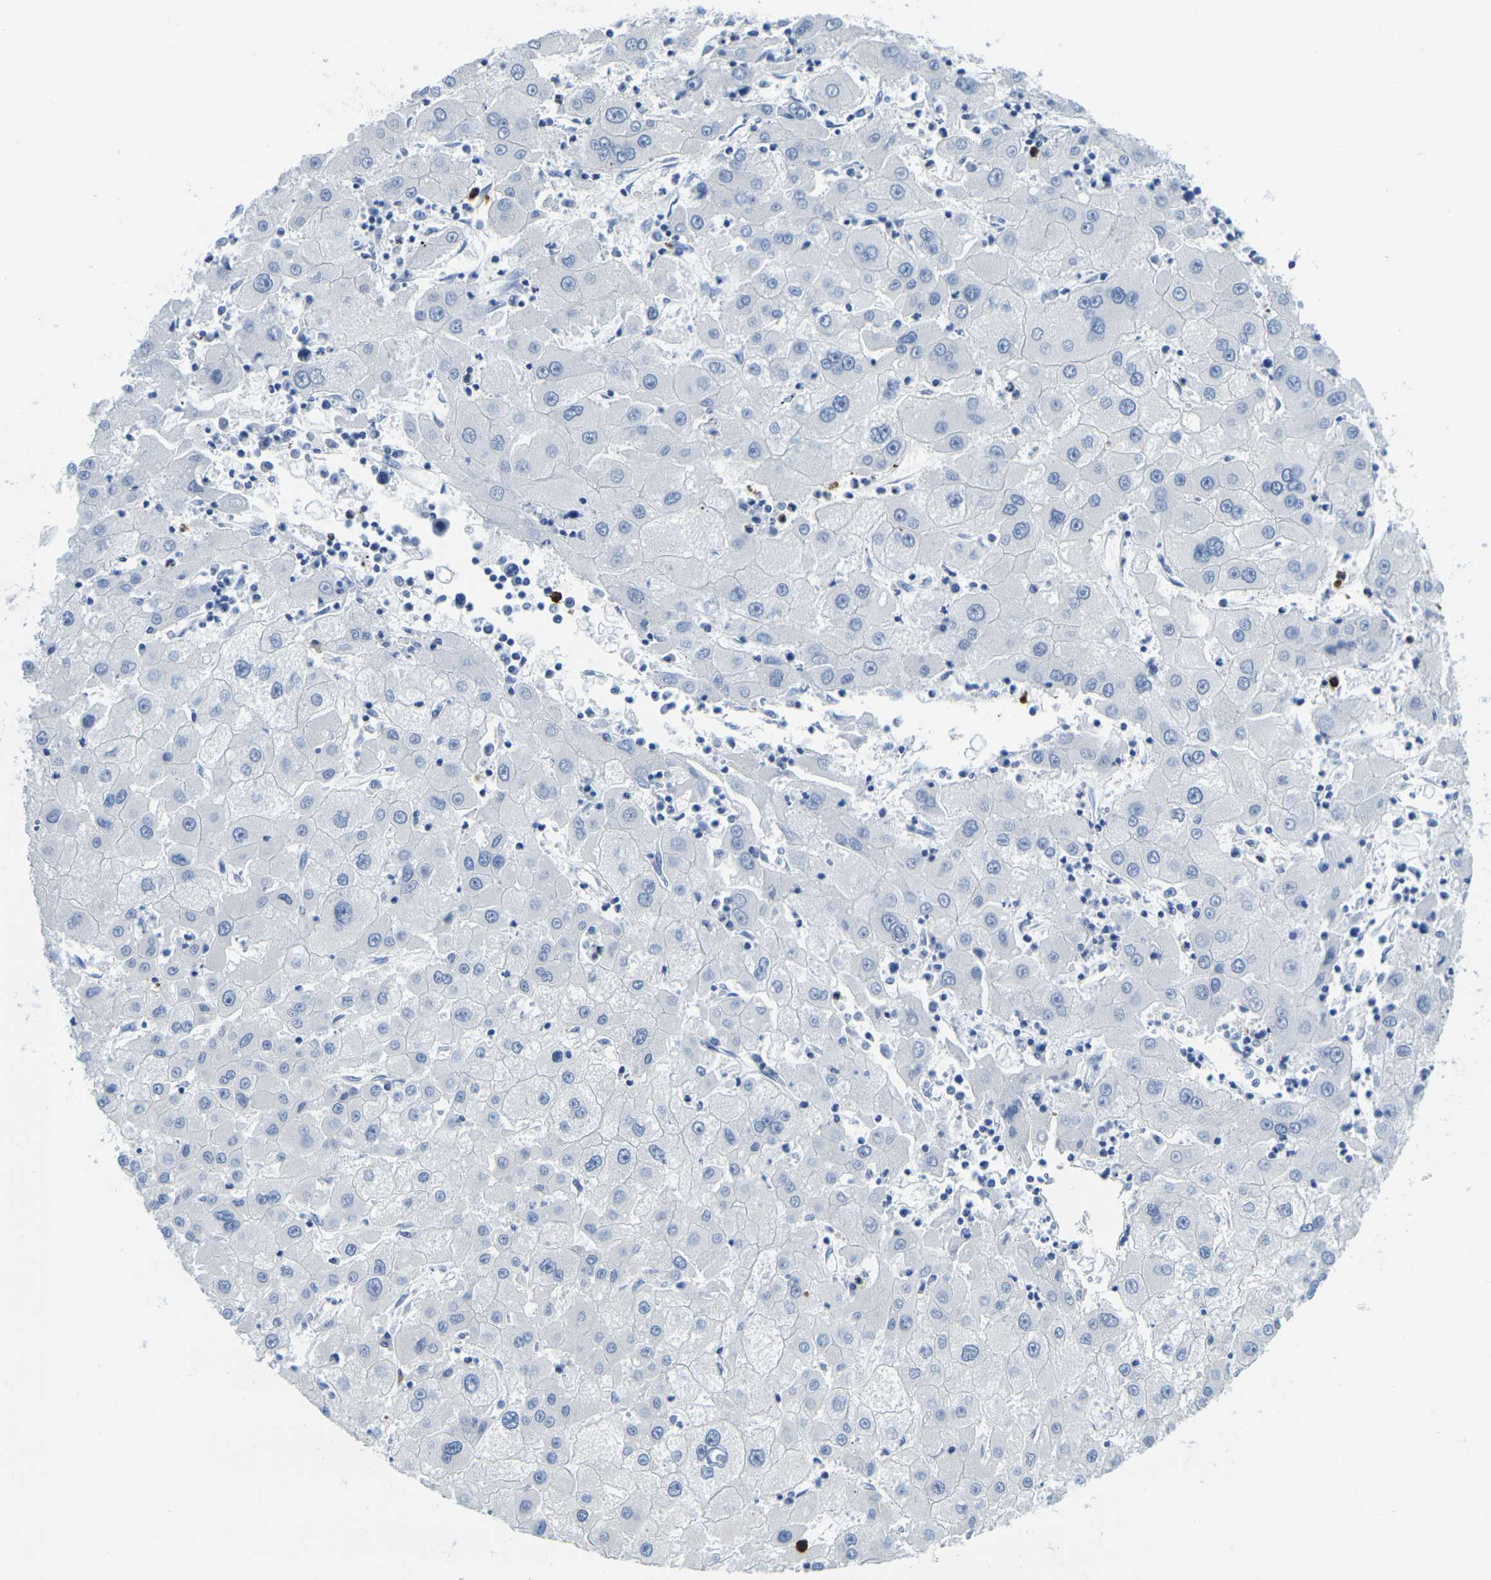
{"staining": {"intensity": "negative", "quantity": "none", "location": "none"}, "tissue": "liver cancer", "cell_type": "Tumor cells", "image_type": "cancer", "snomed": [{"axis": "morphology", "description": "Carcinoma, Hepatocellular, NOS"}, {"axis": "topography", "description": "Liver"}], "caption": "Liver cancer was stained to show a protein in brown. There is no significant positivity in tumor cells.", "gene": "GPR15", "patient": {"sex": "male", "age": 72}}